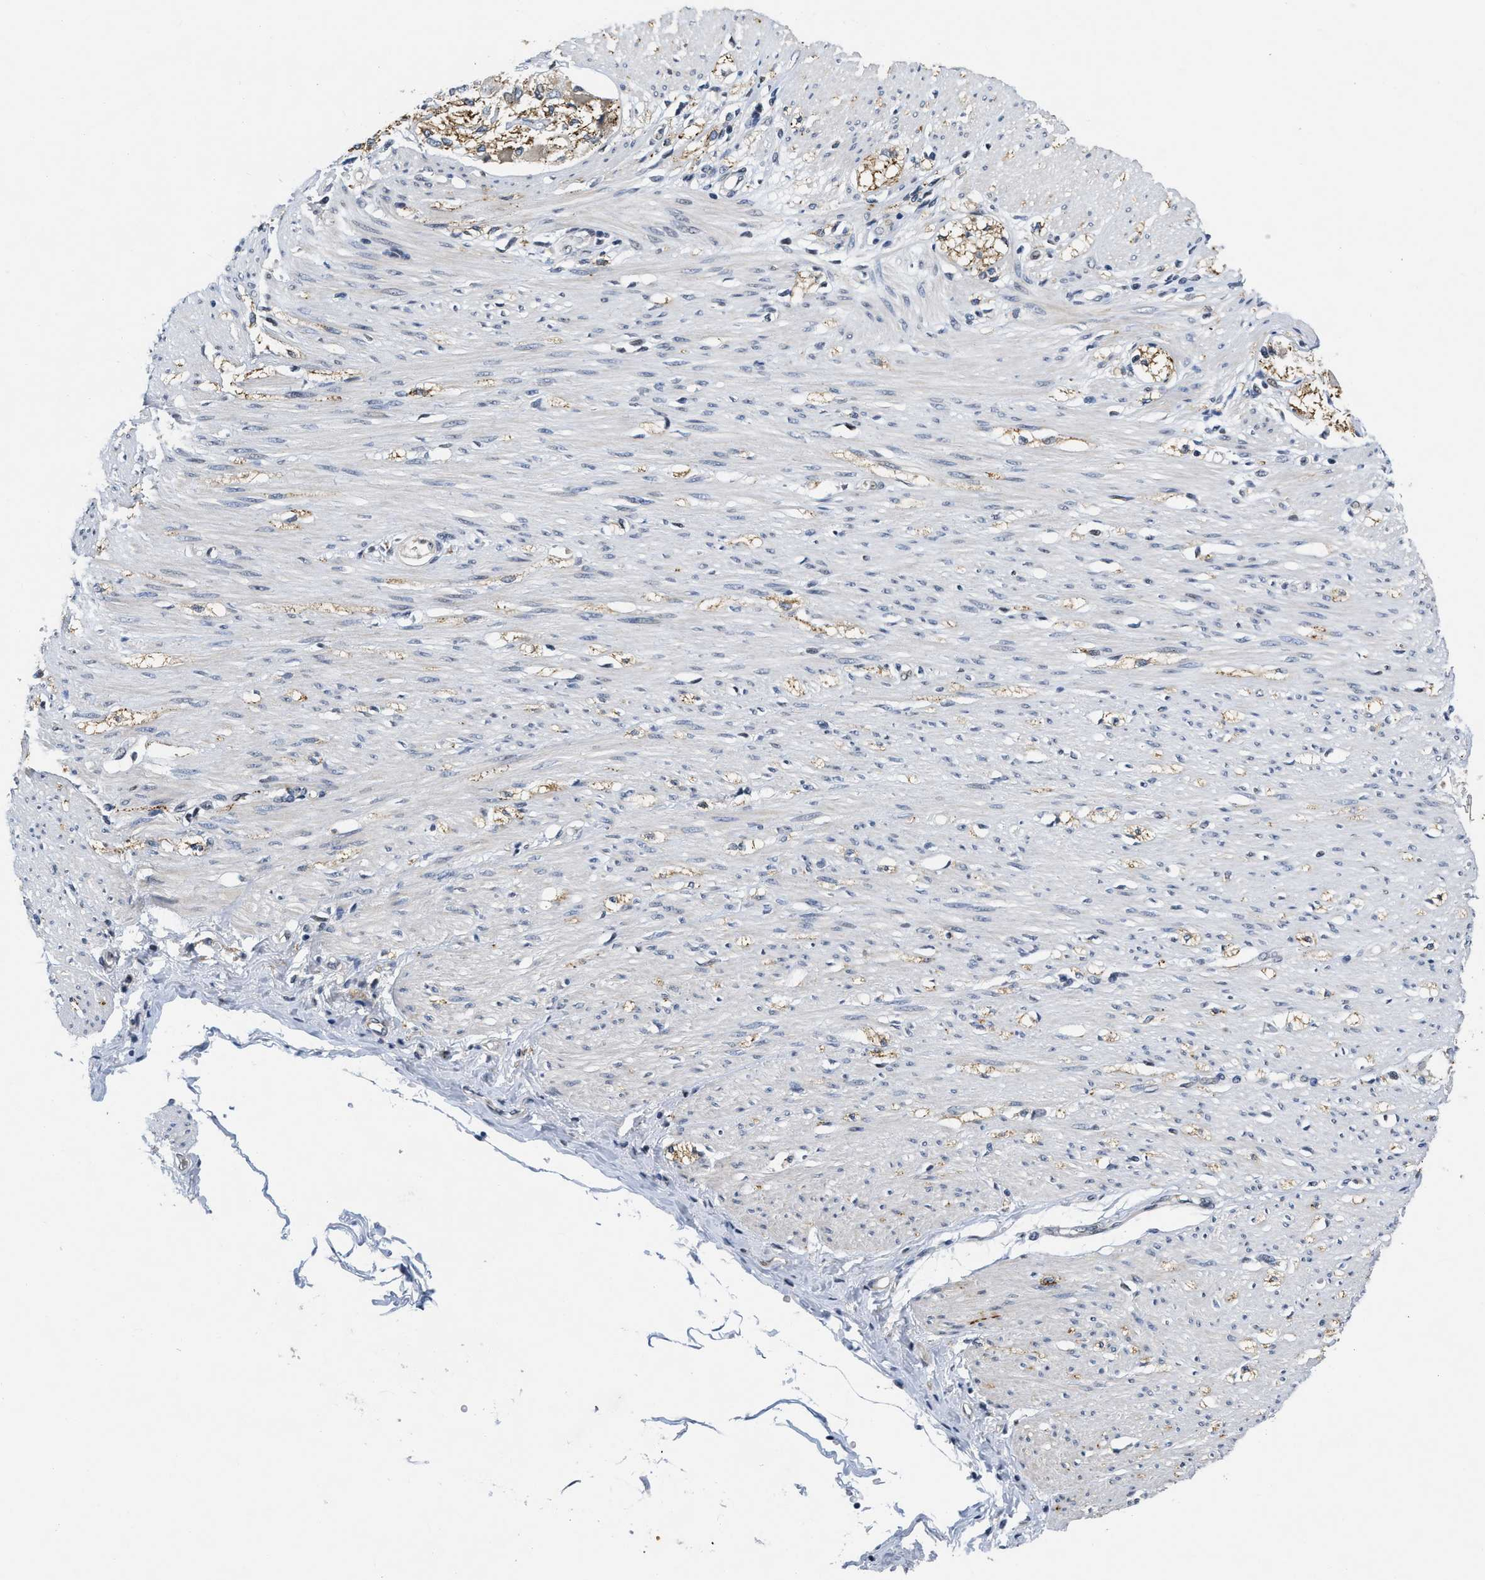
{"staining": {"intensity": "weak", "quantity": "<25%", "location": "cytoplasmic/membranous"}, "tissue": "adipose tissue", "cell_type": "Adipocytes", "image_type": "normal", "snomed": [{"axis": "morphology", "description": "Normal tissue, NOS"}, {"axis": "morphology", "description": "Adenocarcinoma, NOS"}, {"axis": "topography", "description": "Colon"}, {"axis": "topography", "description": "Peripheral nerve tissue"}], "caption": "DAB (3,3'-diaminobenzidine) immunohistochemical staining of benign human adipose tissue demonstrates no significant expression in adipocytes.", "gene": "VIP", "patient": {"sex": "male", "age": 14}}